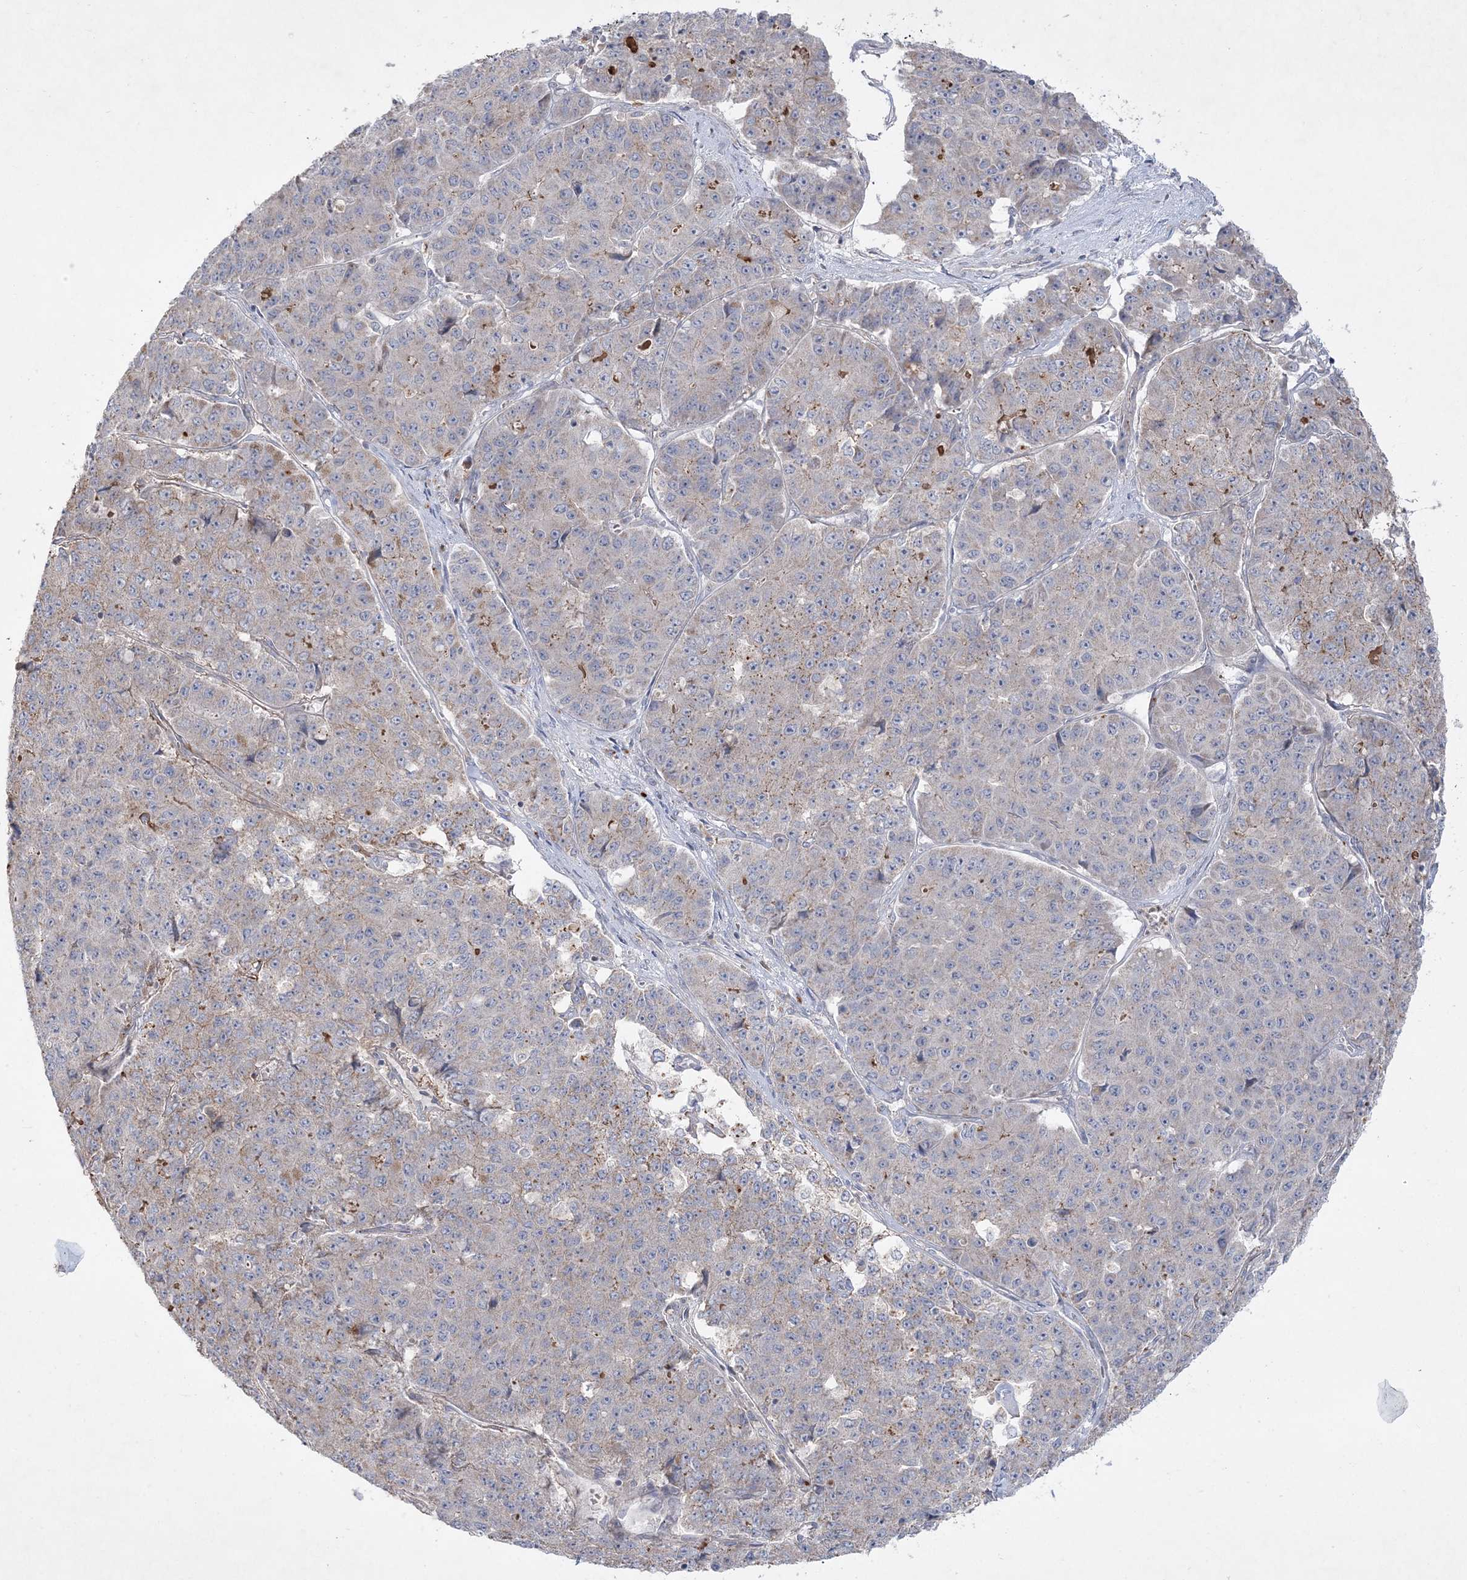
{"staining": {"intensity": "weak", "quantity": "<25%", "location": "cytoplasmic/membranous"}, "tissue": "pancreatic cancer", "cell_type": "Tumor cells", "image_type": "cancer", "snomed": [{"axis": "morphology", "description": "Adenocarcinoma, NOS"}, {"axis": "topography", "description": "Pancreas"}], "caption": "This is an immunohistochemistry photomicrograph of pancreatic cancer (adenocarcinoma). There is no positivity in tumor cells.", "gene": "CLNK", "patient": {"sex": "male", "age": 50}}